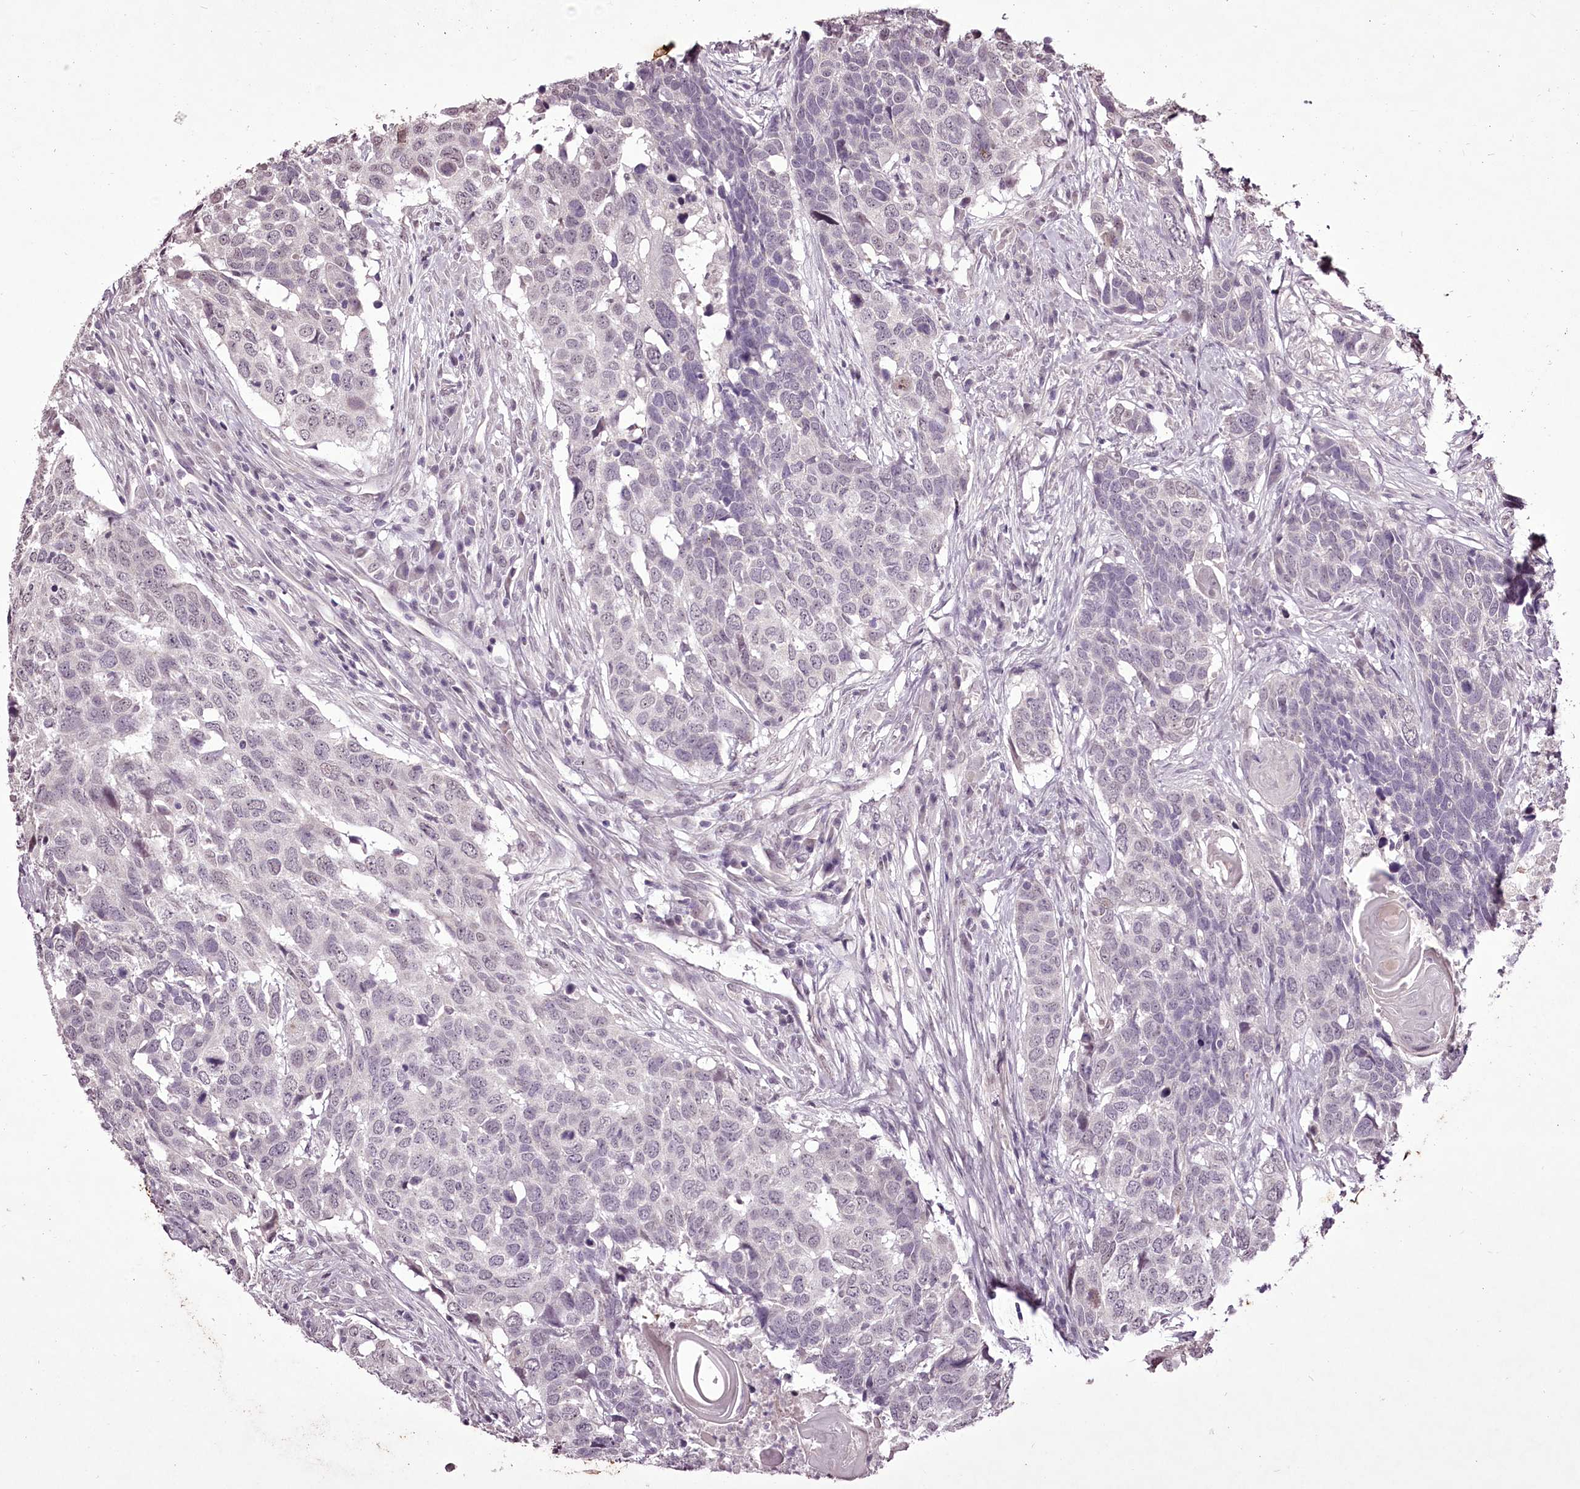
{"staining": {"intensity": "negative", "quantity": "none", "location": "none"}, "tissue": "head and neck cancer", "cell_type": "Tumor cells", "image_type": "cancer", "snomed": [{"axis": "morphology", "description": "Squamous cell carcinoma, NOS"}, {"axis": "topography", "description": "Head-Neck"}], "caption": "High power microscopy image of an IHC photomicrograph of head and neck cancer (squamous cell carcinoma), revealing no significant expression in tumor cells.", "gene": "C1orf56", "patient": {"sex": "male", "age": 66}}